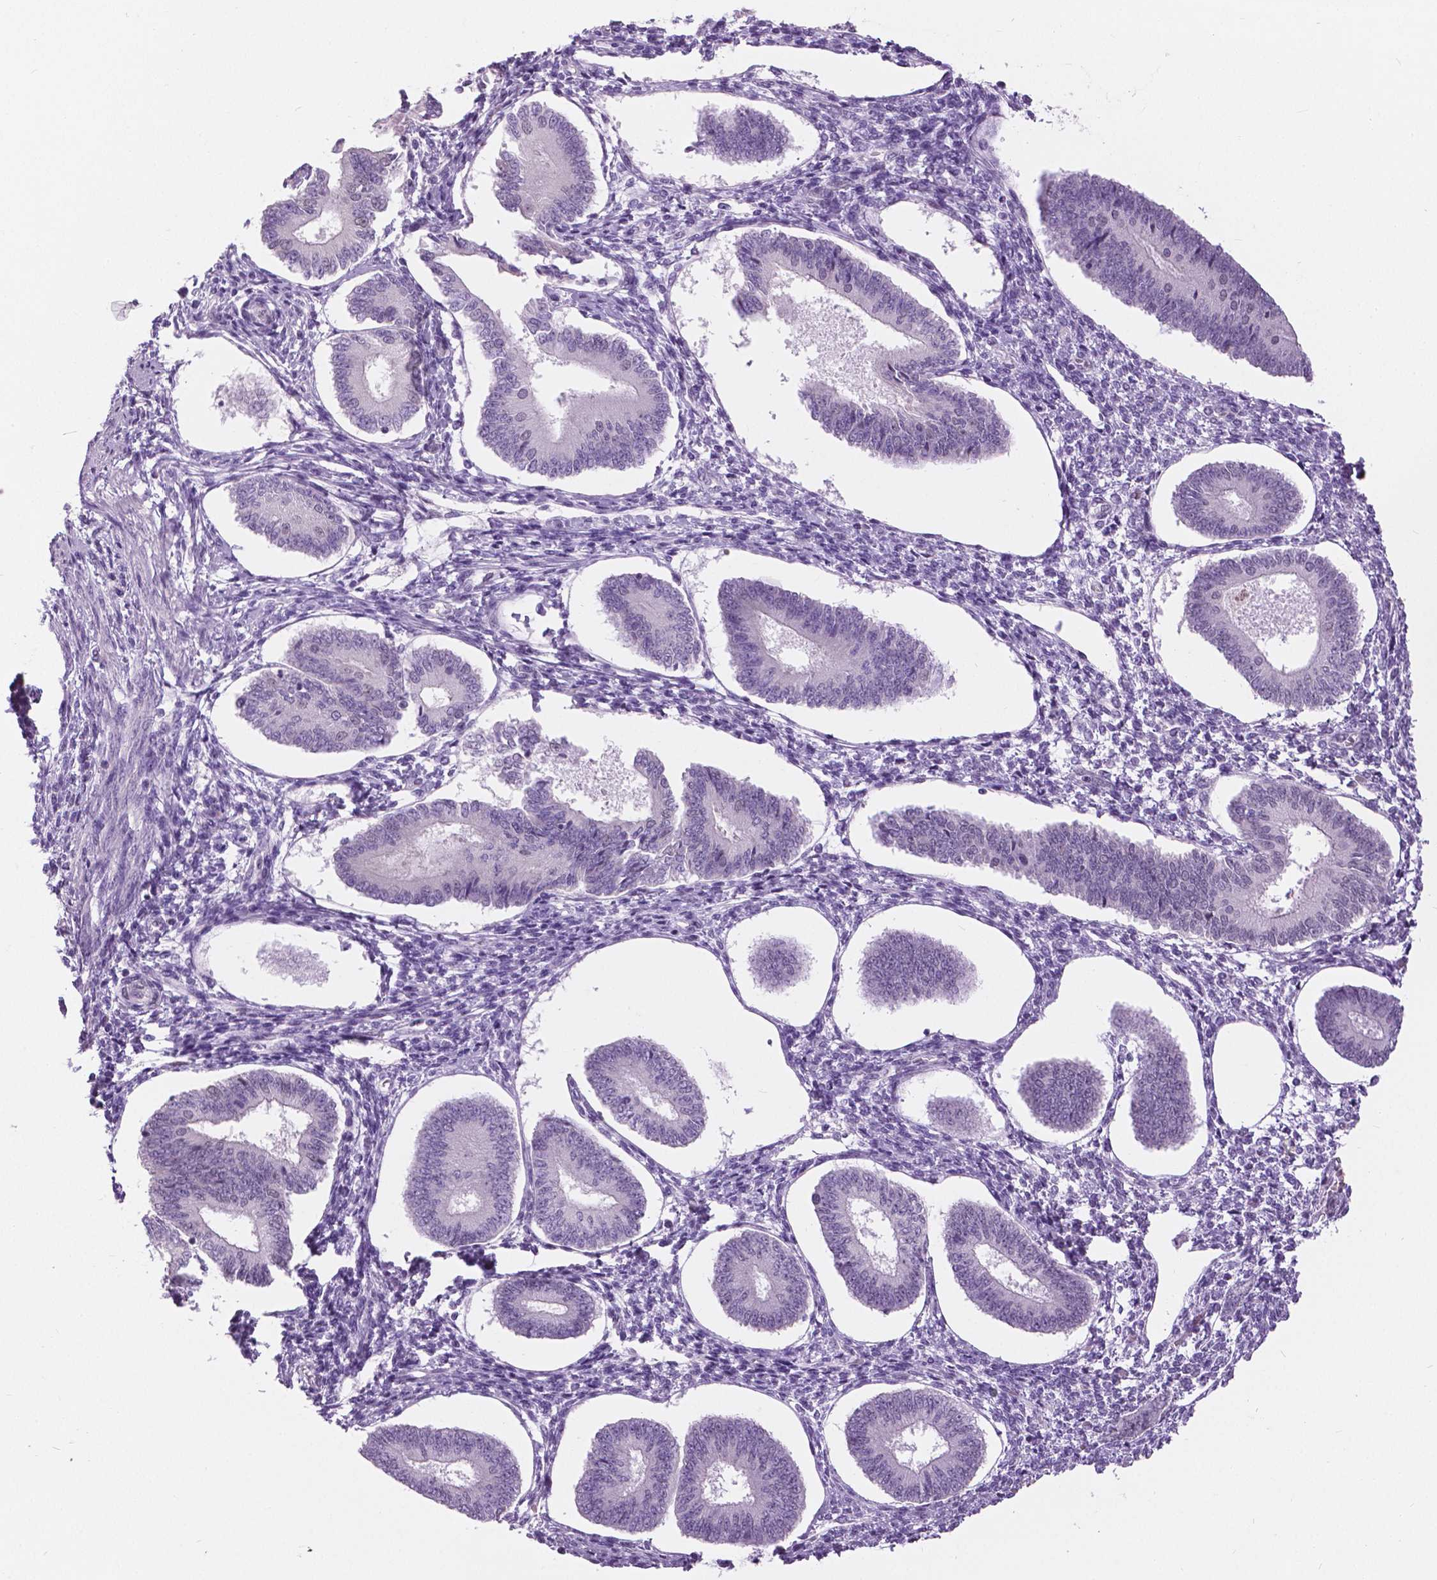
{"staining": {"intensity": "negative", "quantity": "none", "location": "none"}, "tissue": "endometrium", "cell_type": "Cells in endometrial stroma", "image_type": "normal", "snomed": [{"axis": "morphology", "description": "Normal tissue, NOS"}, {"axis": "topography", "description": "Endometrium"}], "caption": "This histopathology image is of benign endometrium stained with immunohistochemistry to label a protein in brown with the nuclei are counter-stained blue. There is no staining in cells in endometrial stroma.", "gene": "MYOM1", "patient": {"sex": "female", "age": 42}}